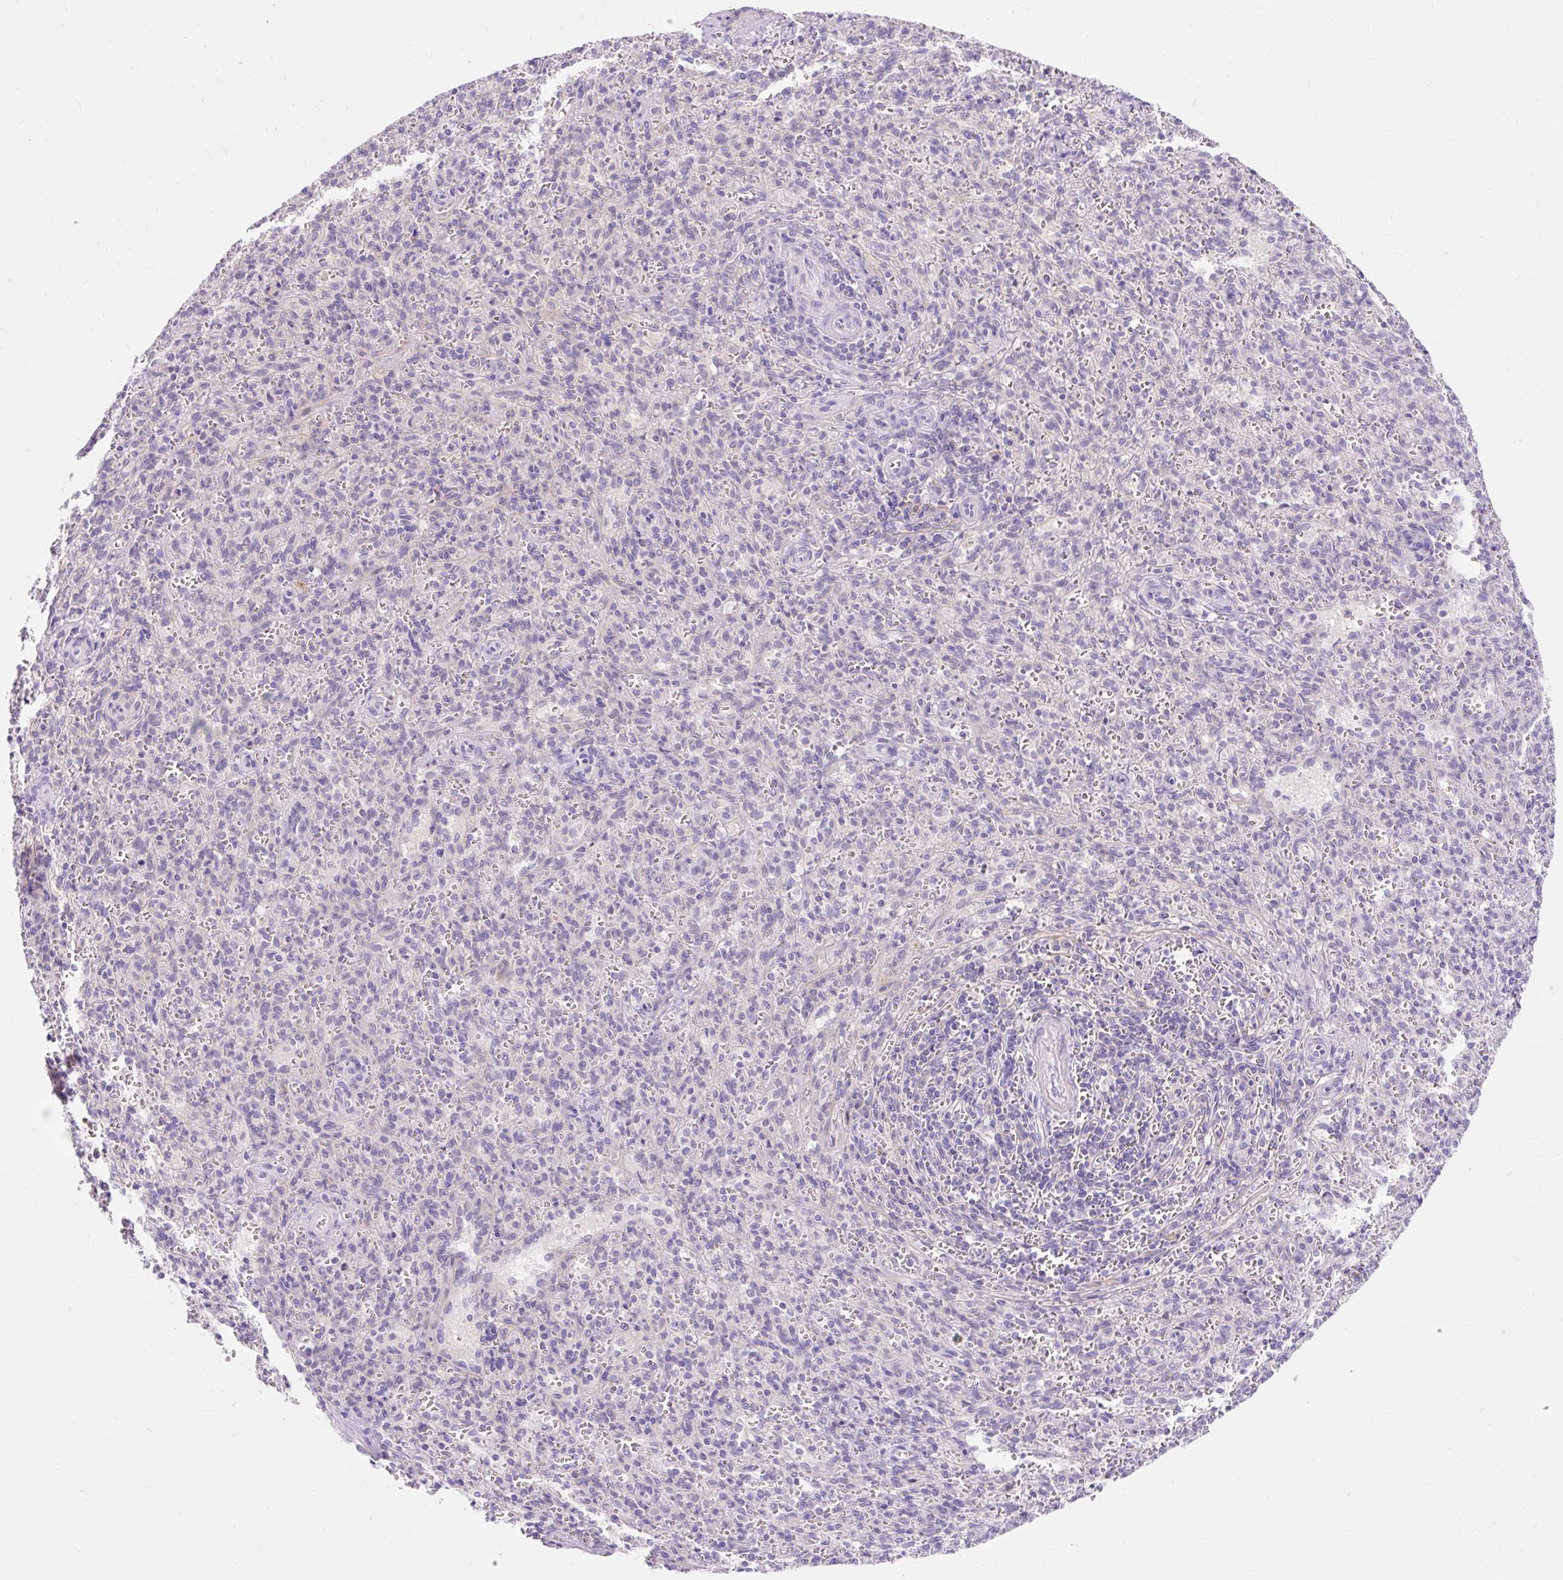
{"staining": {"intensity": "negative", "quantity": "none", "location": "none"}, "tissue": "spleen", "cell_type": "Cells in red pulp", "image_type": "normal", "snomed": [{"axis": "morphology", "description": "Normal tissue, NOS"}, {"axis": "topography", "description": "Spleen"}], "caption": "Immunohistochemistry (IHC) histopathology image of unremarkable human spleen stained for a protein (brown), which reveals no positivity in cells in red pulp.", "gene": "SLC28A1", "patient": {"sex": "female", "age": 26}}